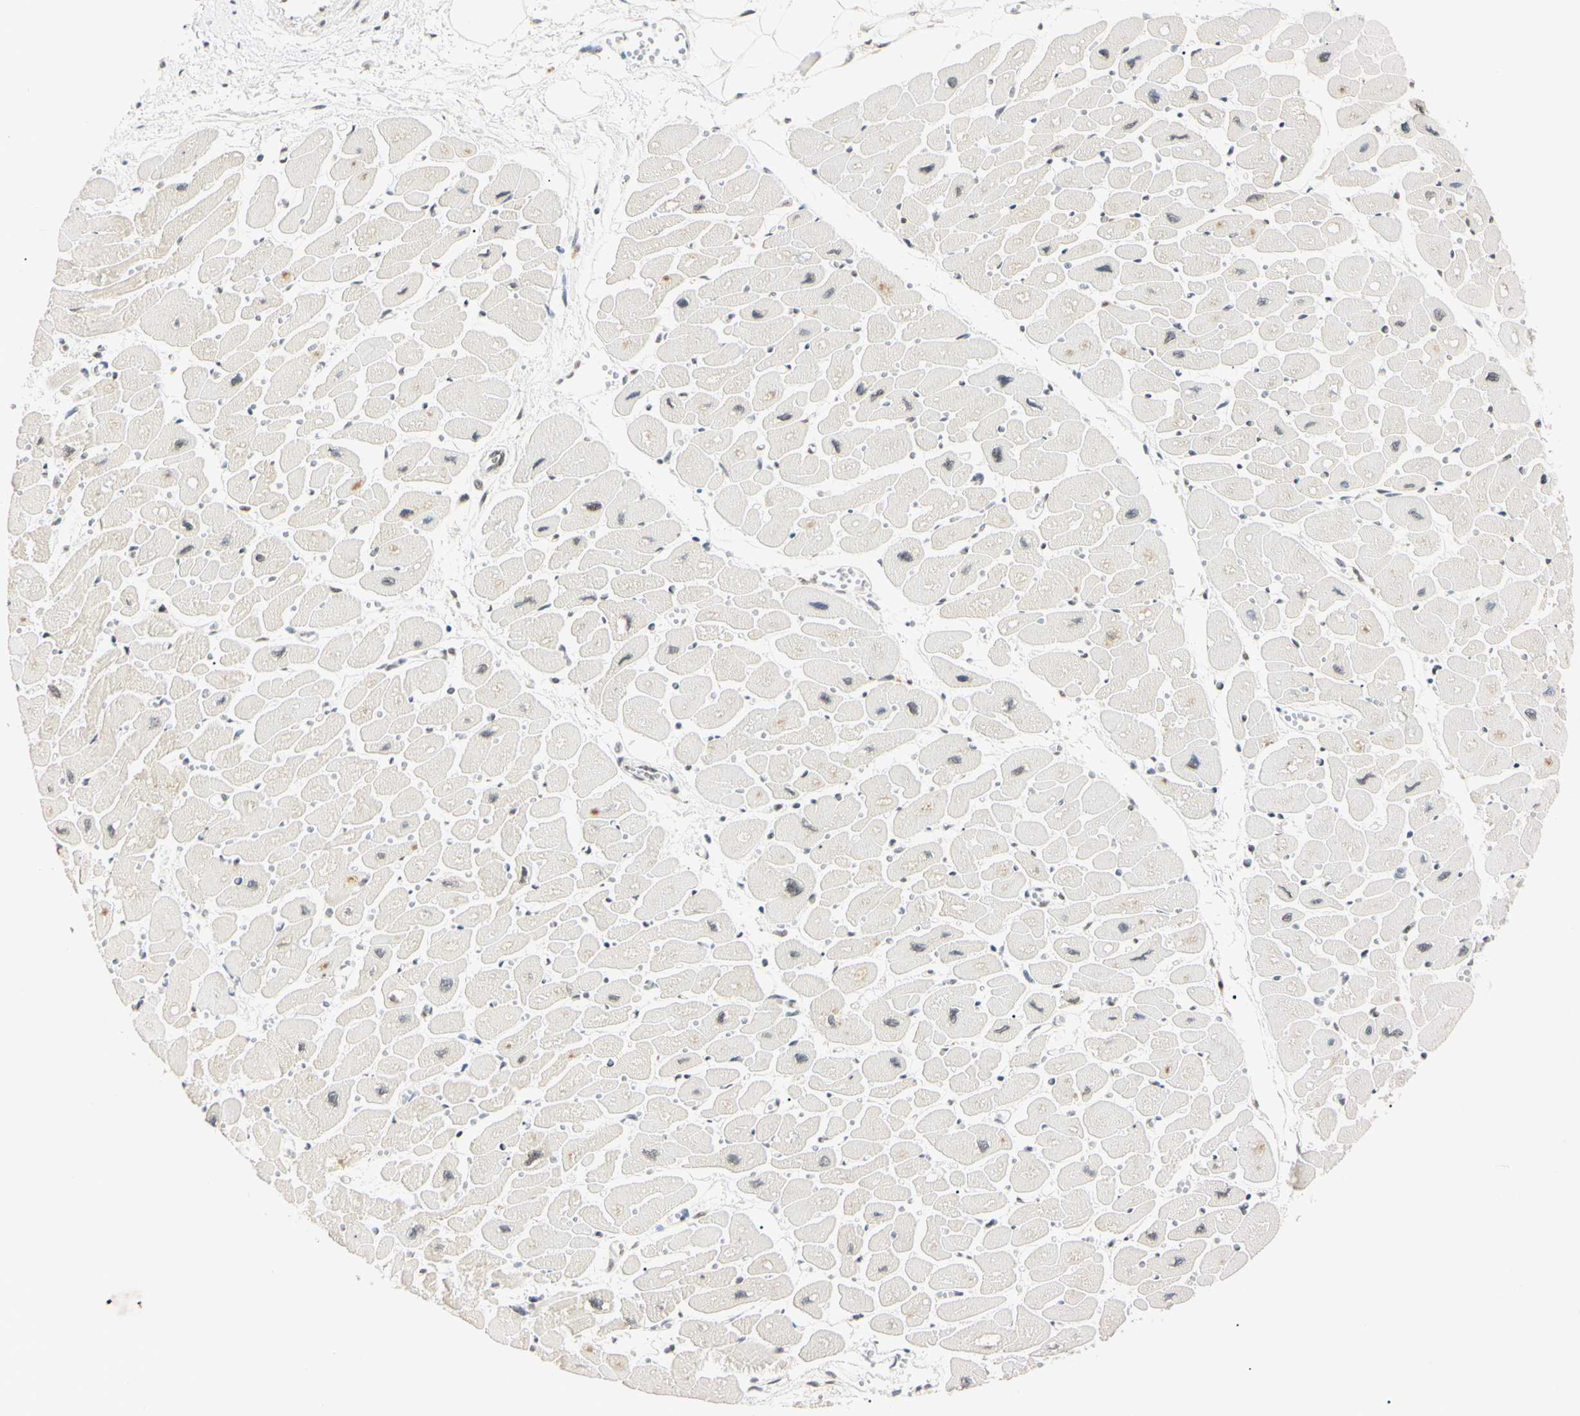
{"staining": {"intensity": "moderate", "quantity": "25%-75%", "location": "nuclear"}, "tissue": "heart muscle", "cell_type": "Cardiomyocytes", "image_type": "normal", "snomed": [{"axis": "morphology", "description": "Normal tissue, NOS"}, {"axis": "topography", "description": "Heart"}], "caption": "A brown stain shows moderate nuclear staining of a protein in cardiomyocytes of benign human heart muscle.", "gene": "SMARCA5", "patient": {"sex": "female", "age": 54}}